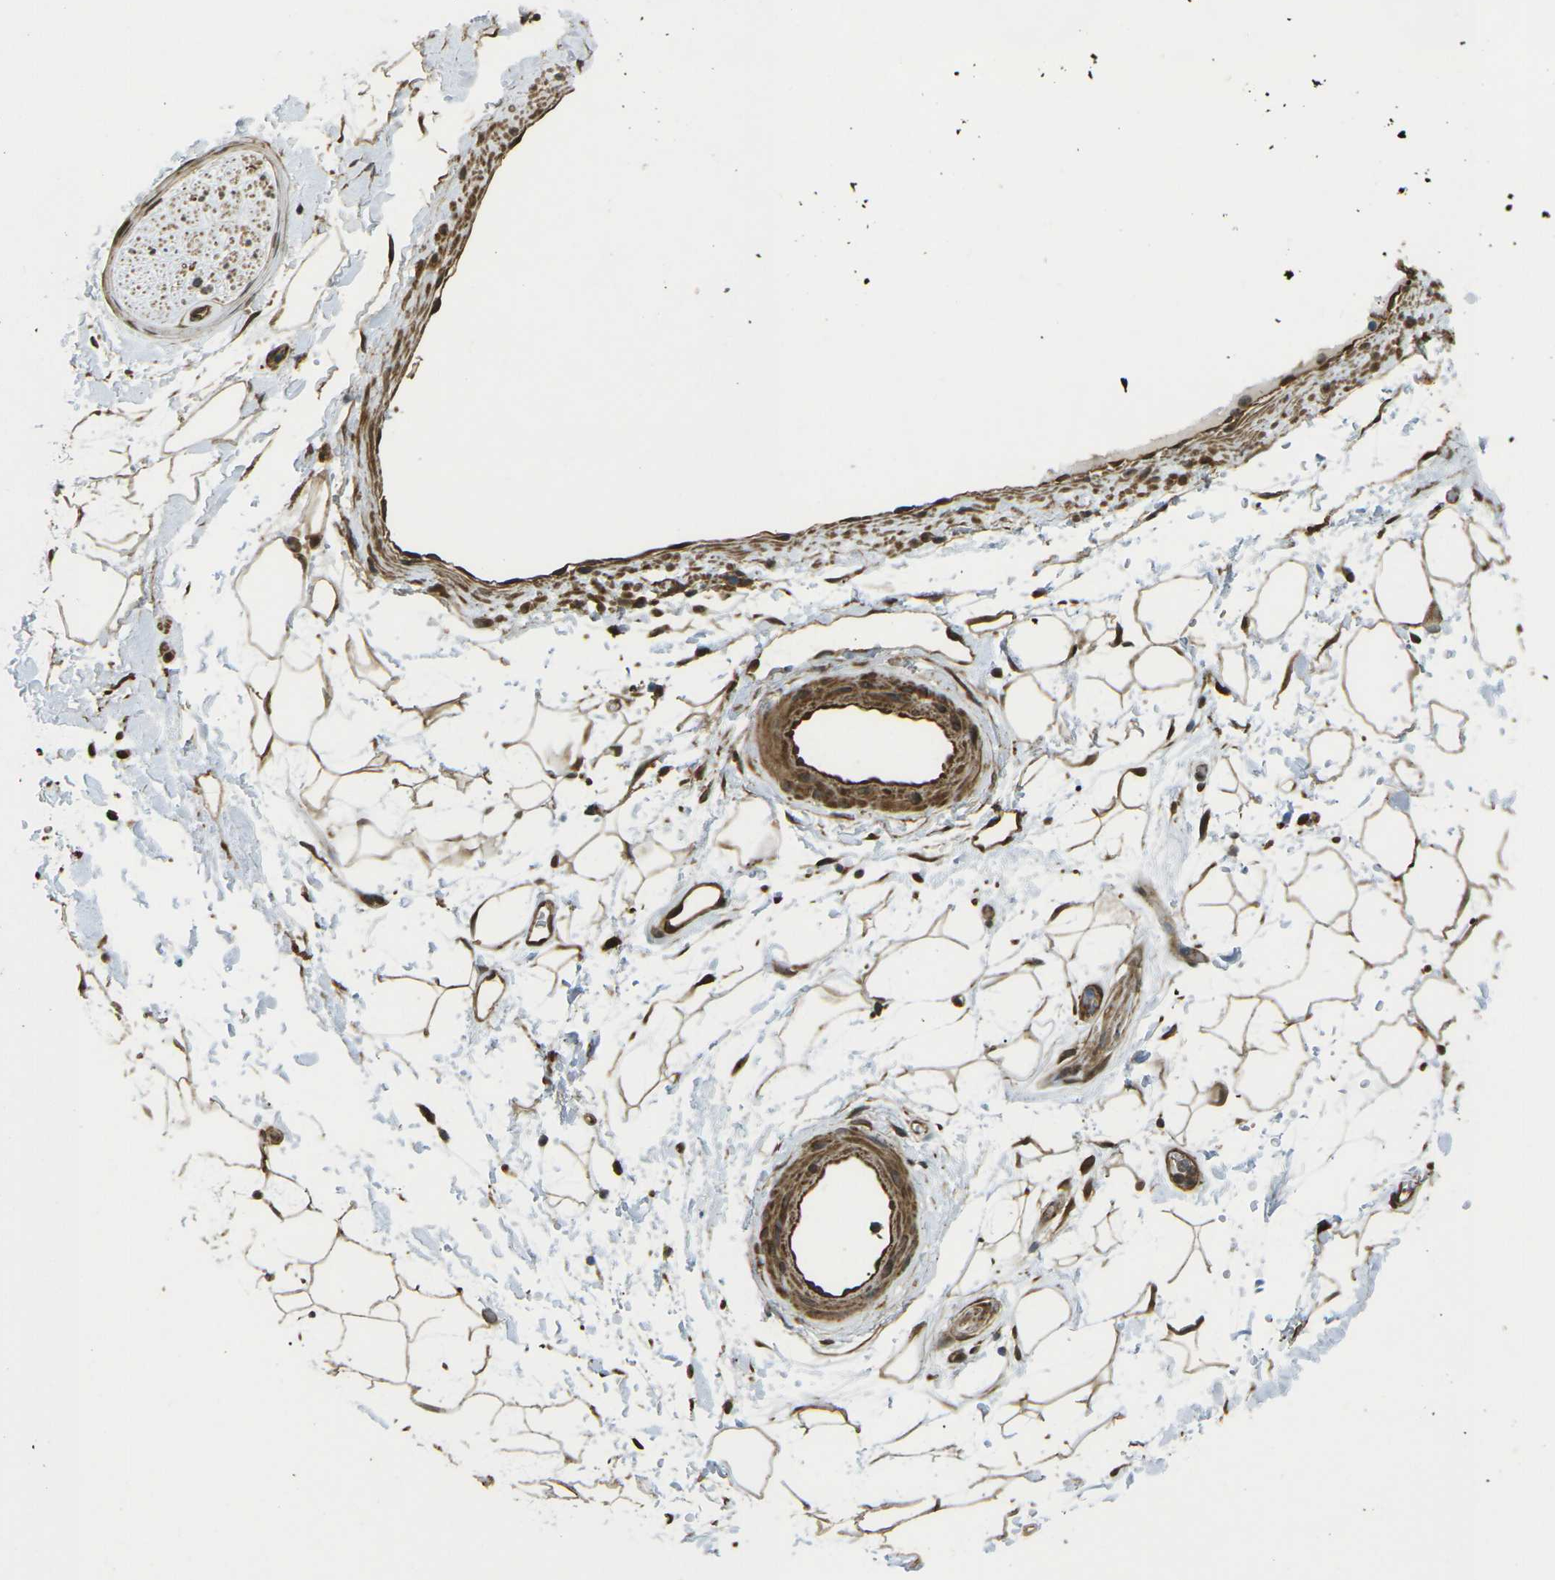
{"staining": {"intensity": "moderate", "quantity": ">75%", "location": "cytoplasmic/membranous"}, "tissue": "adipose tissue", "cell_type": "Adipocytes", "image_type": "normal", "snomed": [{"axis": "morphology", "description": "Normal tissue, NOS"}, {"axis": "topography", "description": "Soft tissue"}], "caption": "Adipose tissue was stained to show a protein in brown. There is medium levels of moderate cytoplasmic/membranous expression in about >75% of adipocytes. (DAB (3,3'-diaminobenzidine) = brown stain, brightfield microscopy at high magnification).", "gene": "CHMP3", "patient": {"sex": "male", "age": 72}}